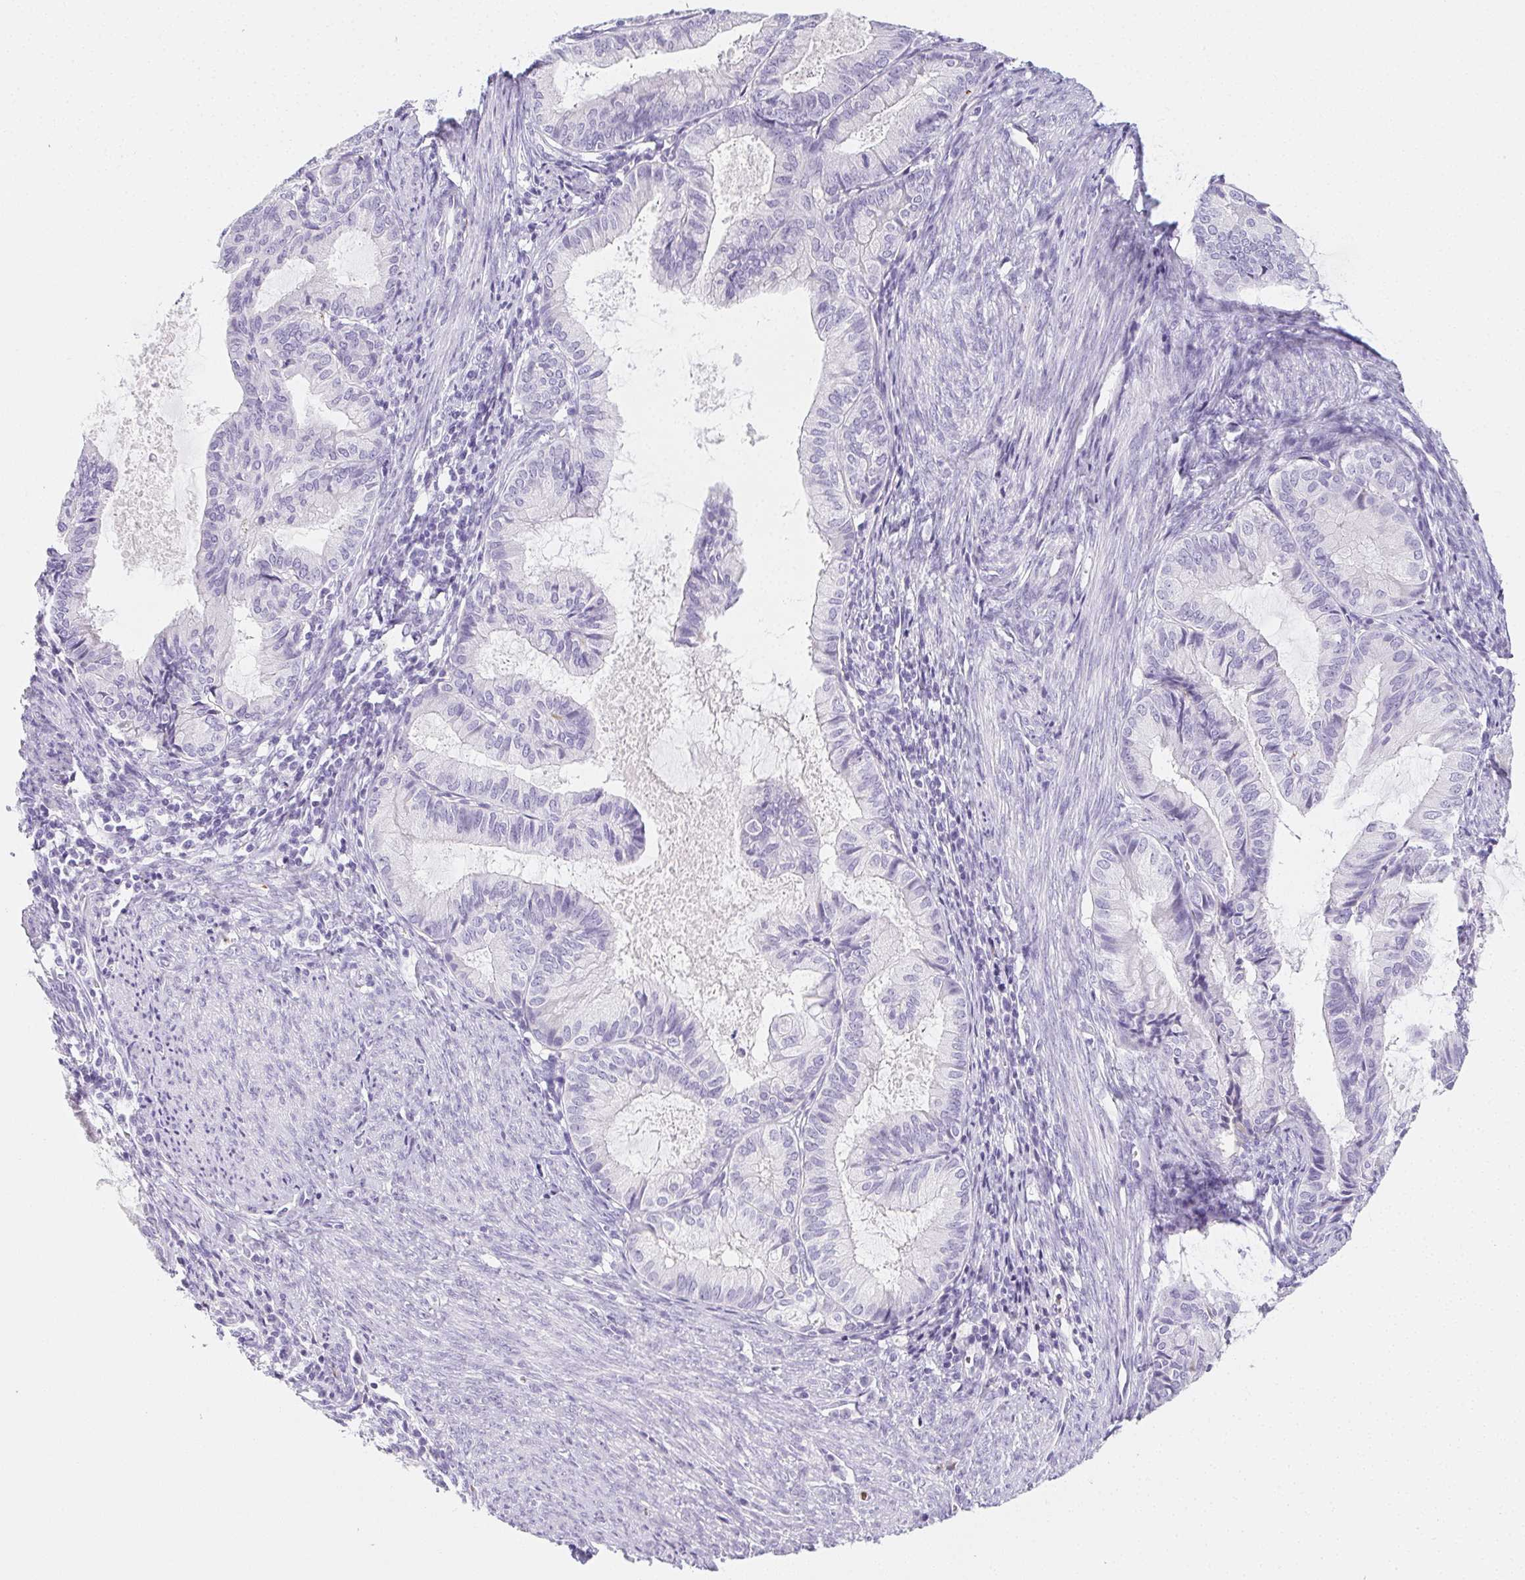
{"staining": {"intensity": "negative", "quantity": "none", "location": "none"}, "tissue": "endometrial cancer", "cell_type": "Tumor cells", "image_type": "cancer", "snomed": [{"axis": "morphology", "description": "Adenocarcinoma, NOS"}, {"axis": "topography", "description": "Endometrium"}], "caption": "This is a histopathology image of IHC staining of endometrial adenocarcinoma, which shows no staining in tumor cells.", "gene": "VTN", "patient": {"sex": "female", "age": 86}}